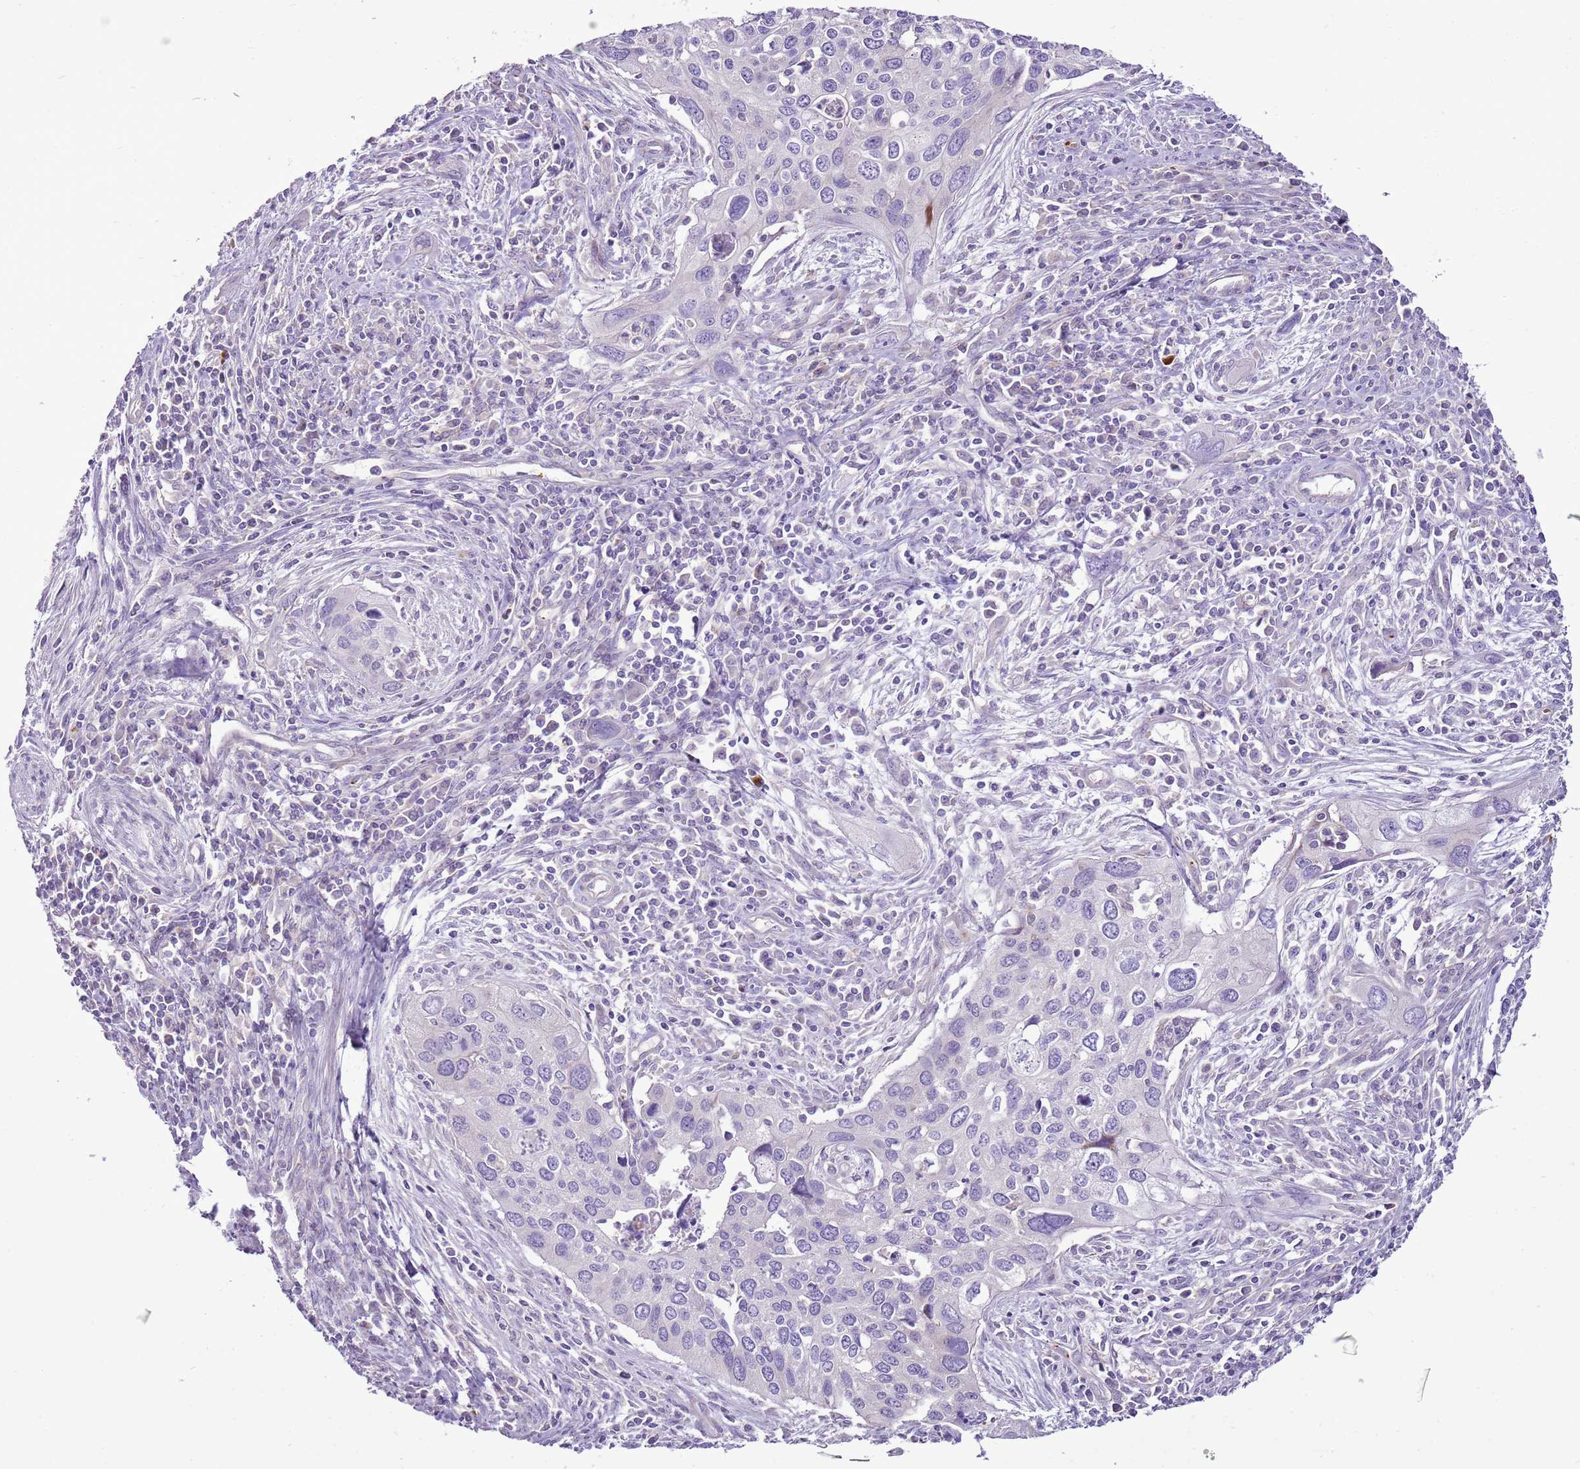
{"staining": {"intensity": "negative", "quantity": "none", "location": "none"}, "tissue": "cervical cancer", "cell_type": "Tumor cells", "image_type": "cancer", "snomed": [{"axis": "morphology", "description": "Squamous cell carcinoma, NOS"}, {"axis": "topography", "description": "Cervix"}], "caption": "Tumor cells show no significant protein staining in cervical cancer (squamous cell carcinoma).", "gene": "CHAC2", "patient": {"sex": "female", "age": 55}}